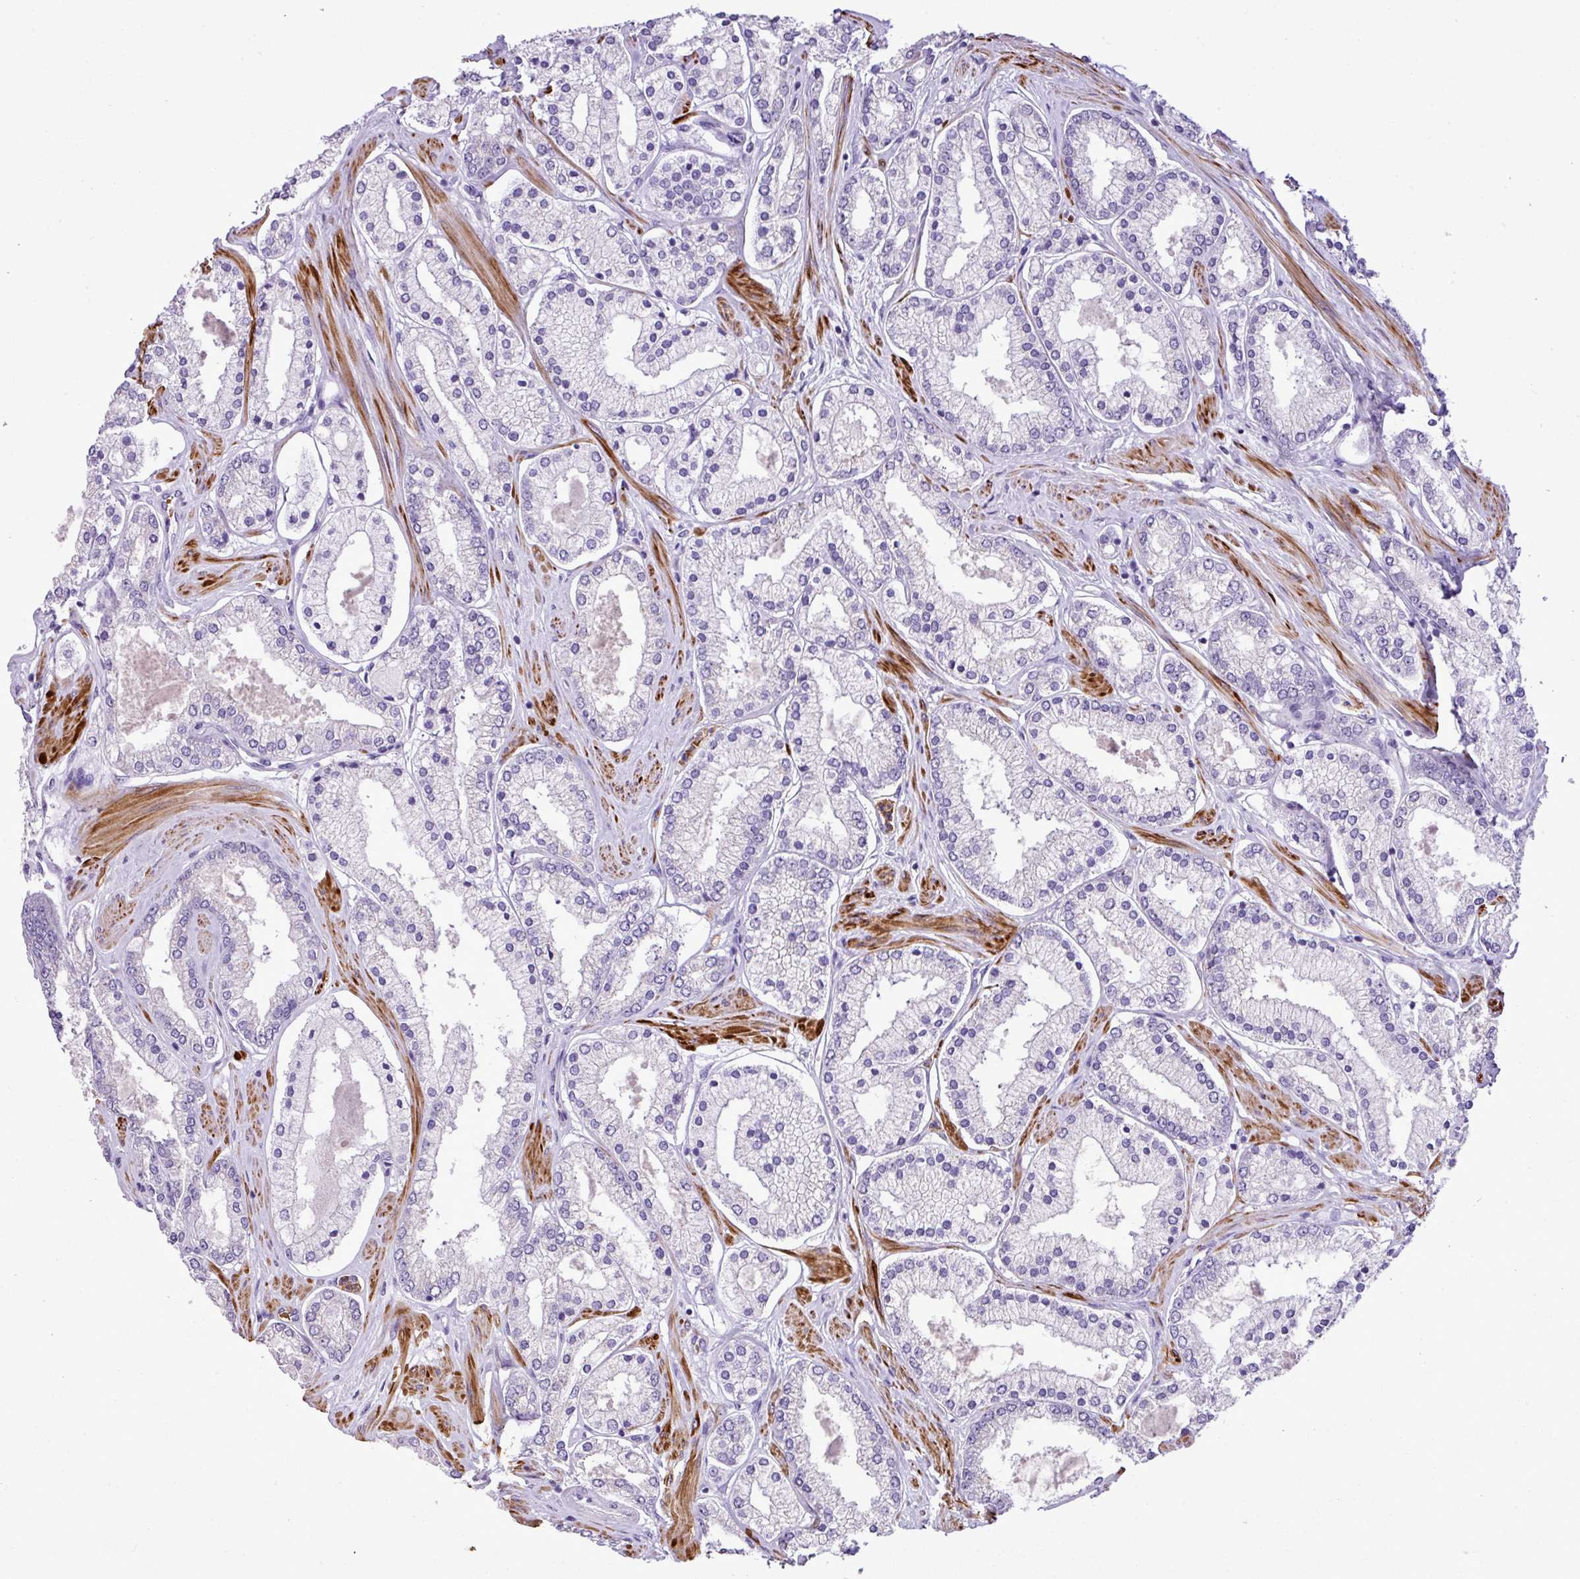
{"staining": {"intensity": "negative", "quantity": "none", "location": "none"}, "tissue": "prostate cancer", "cell_type": "Tumor cells", "image_type": "cancer", "snomed": [{"axis": "morphology", "description": "Adenocarcinoma, Low grade"}, {"axis": "topography", "description": "Prostate"}], "caption": "IHC of prostate cancer displays no expression in tumor cells.", "gene": "ZSCAN5A", "patient": {"sex": "male", "age": 42}}